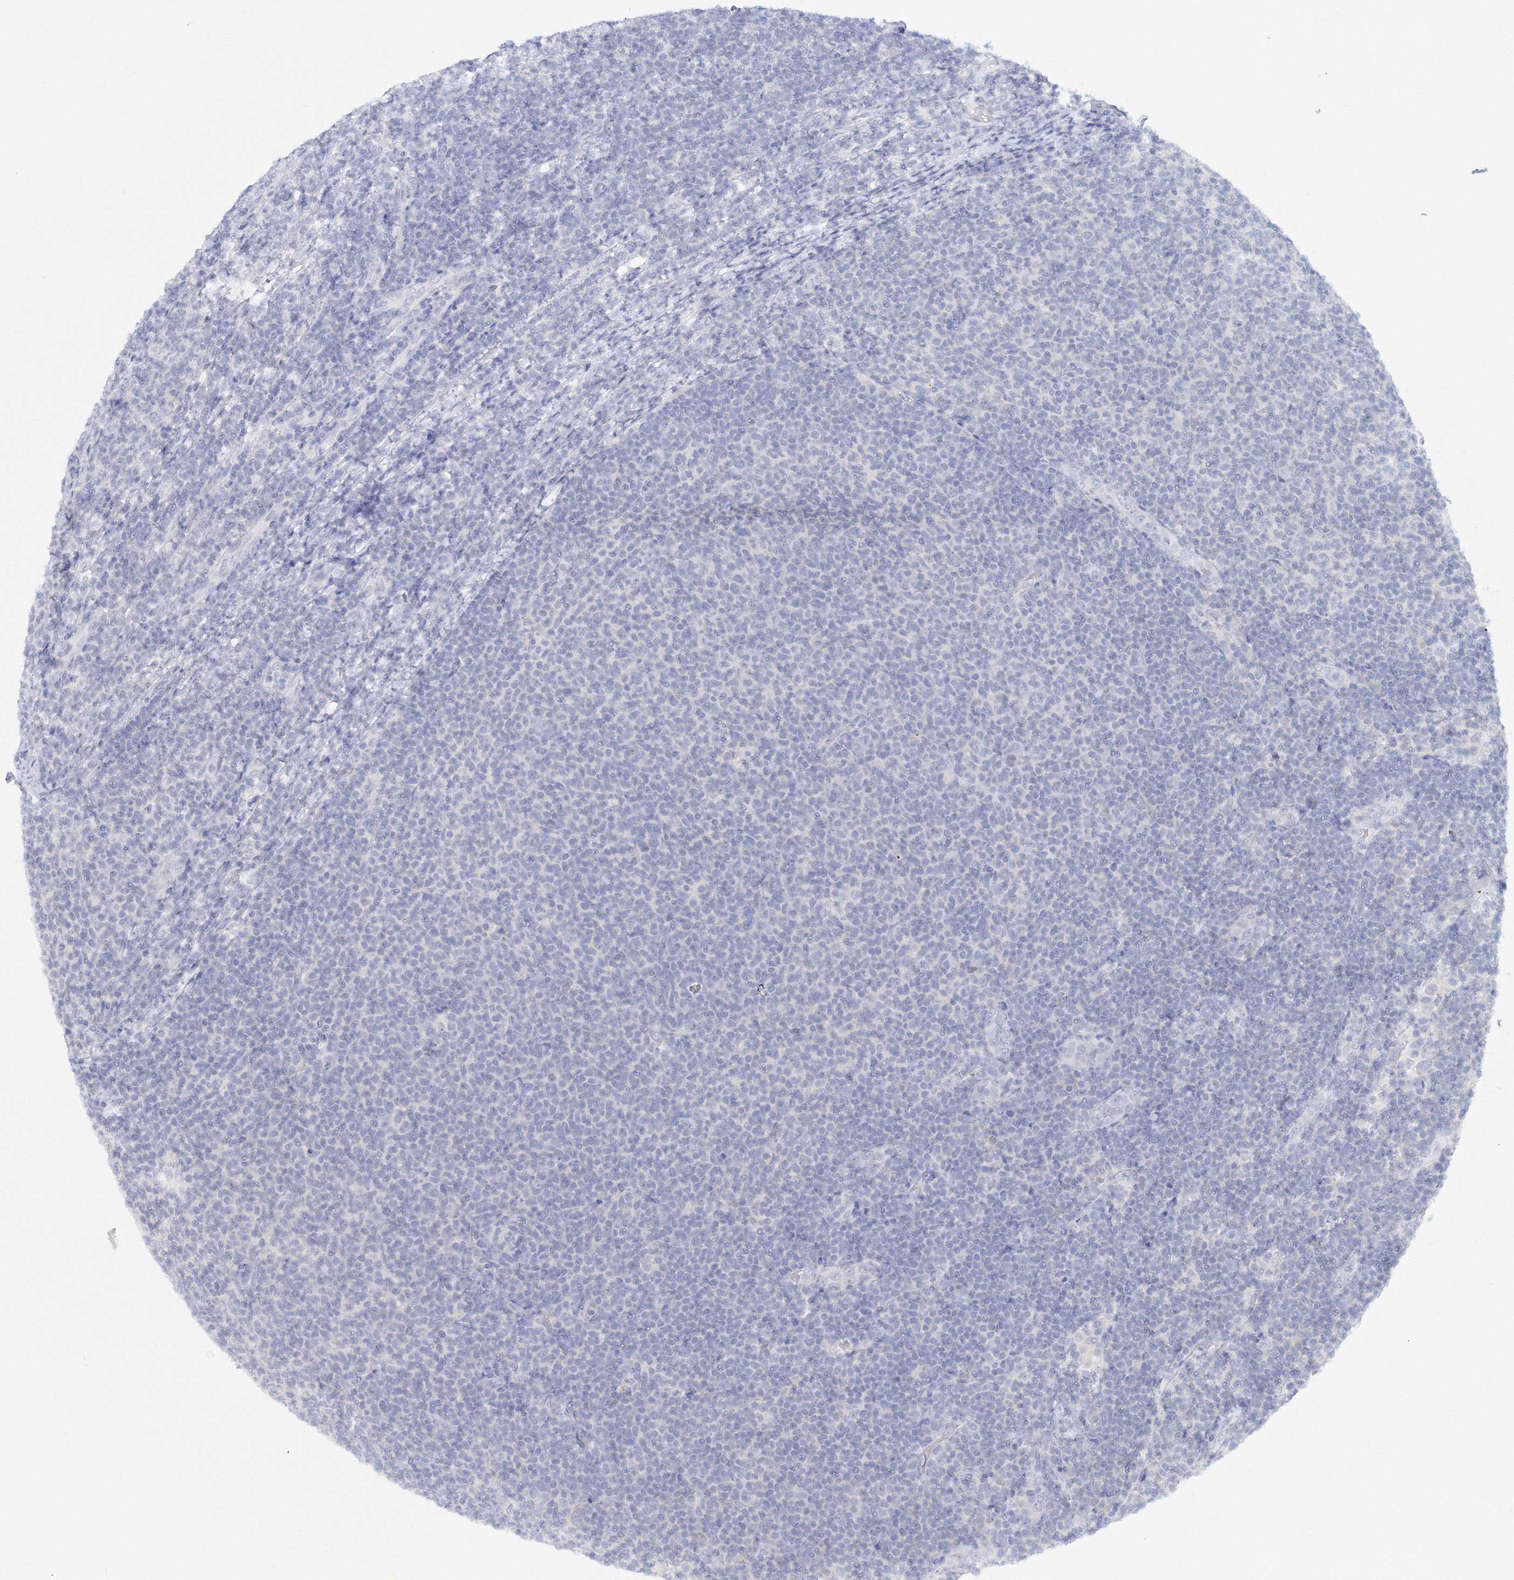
{"staining": {"intensity": "negative", "quantity": "none", "location": "none"}, "tissue": "lymphoma", "cell_type": "Tumor cells", "image_type": "cancer", "snomed": [{"axis": "morphology", "description": "Malignant lymphoma, non-Hodgkin's type, Low grade"}, {"axis": "topography", "description": "Lymph node"}], "caption": "This is a image of immunohistochemistry staining of lymphoma, which shows no staining in tumor cells. (Brightfield microscopy of DAB IHC at high magnification).", "gene": "VSIG1", "patient": {"sex": "male", "age": 66}}